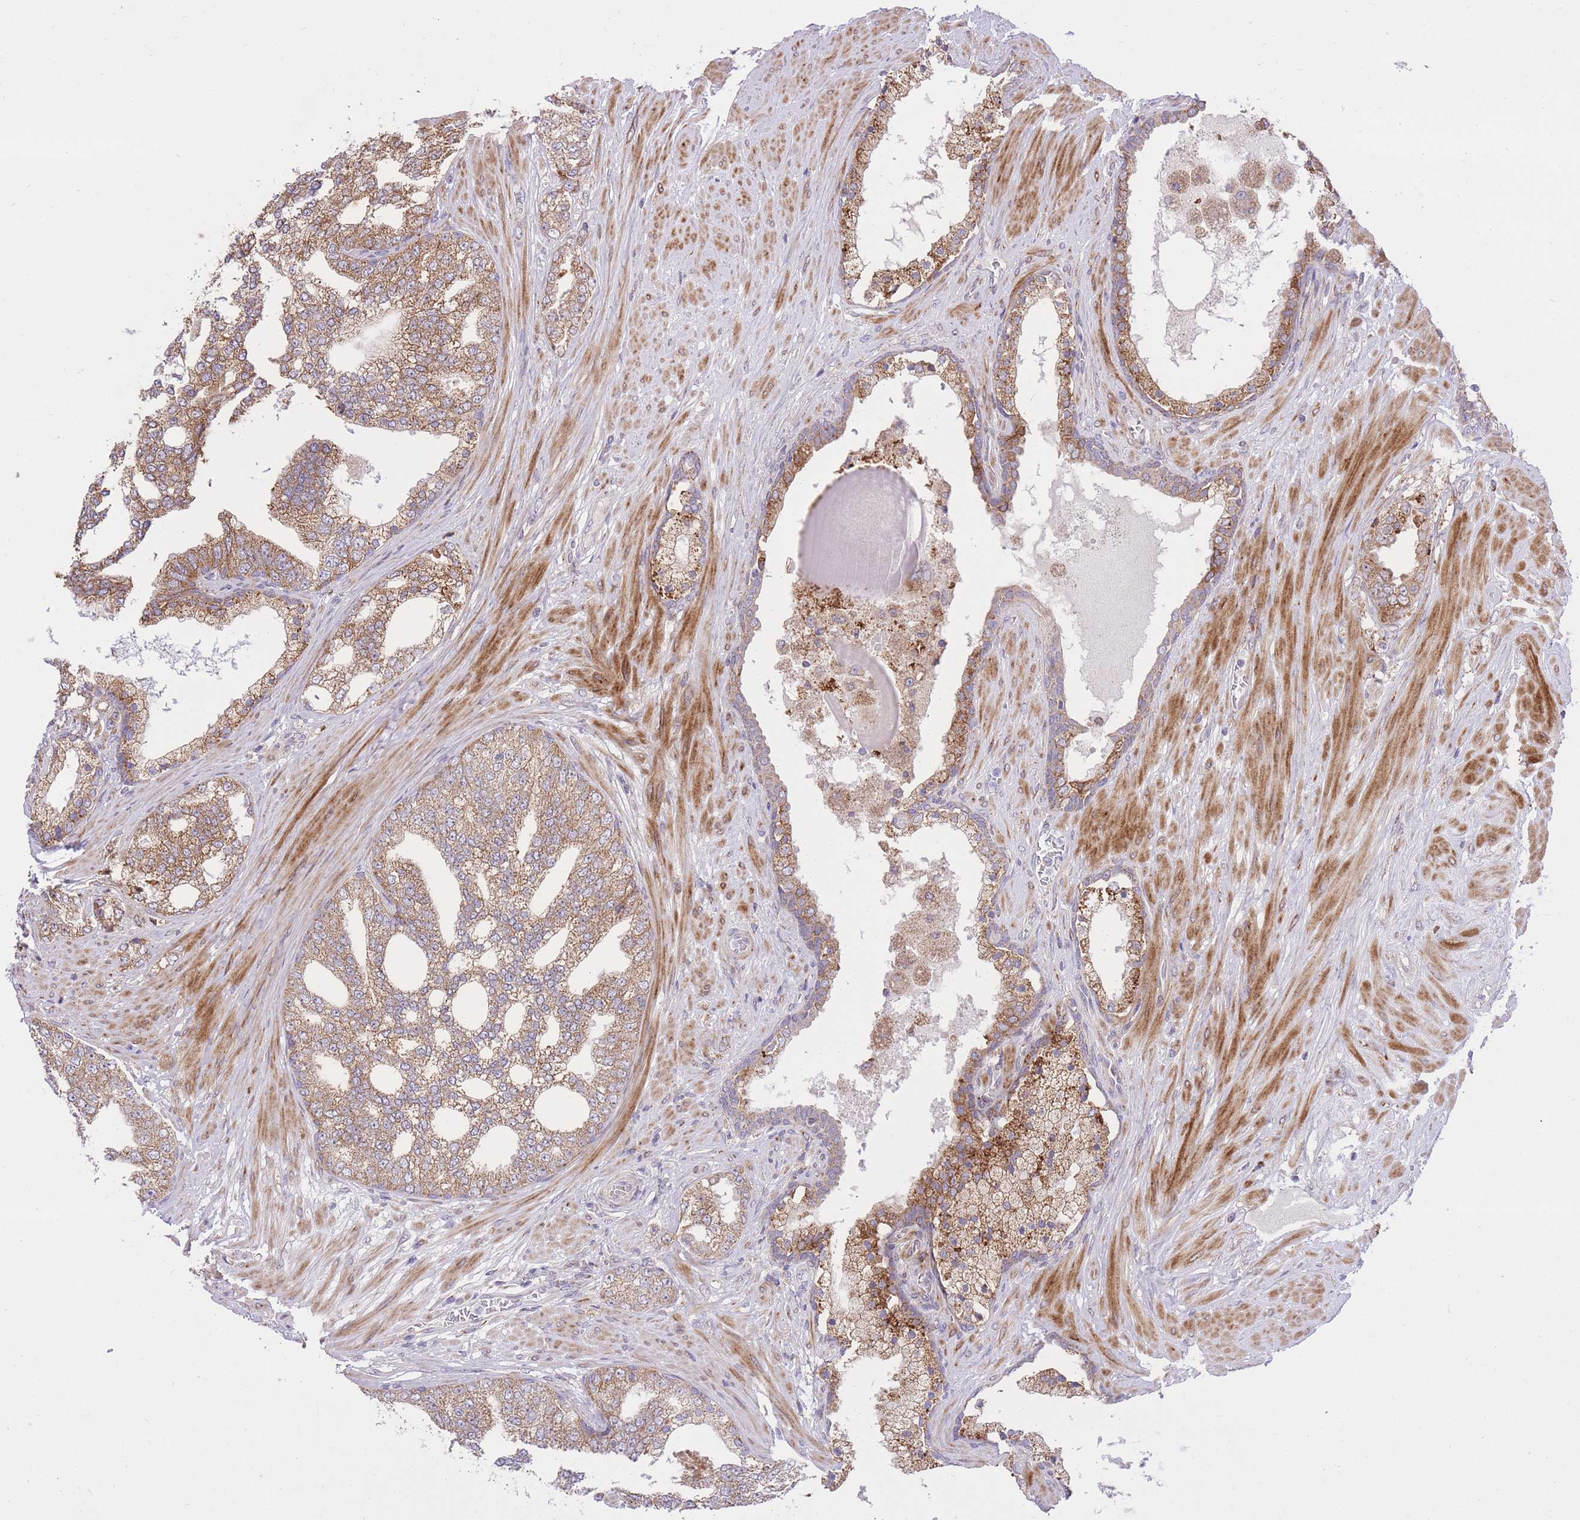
{"staining": {"intensity": "moderate", "quantity": ">75%", "location": "cytoplasmic/membranous"}, "tissue": "prostate cancer", "cell_type": "Tumor cells", "image_type": "cancer", "snomed": [{"axis": "morphology", "description": "Adenocarcinoma, High grade"}, {"axis": "topography", "description": "Prostate"}], "caption": "Moderate cytoplasmic/membranous expression is appreciated in about >75% of tumor cells in prostate cancer (adenocarcinoma (high-grade)).", "gene": "SLC4A4", "patient": {"sex": "male", "age": 64}}